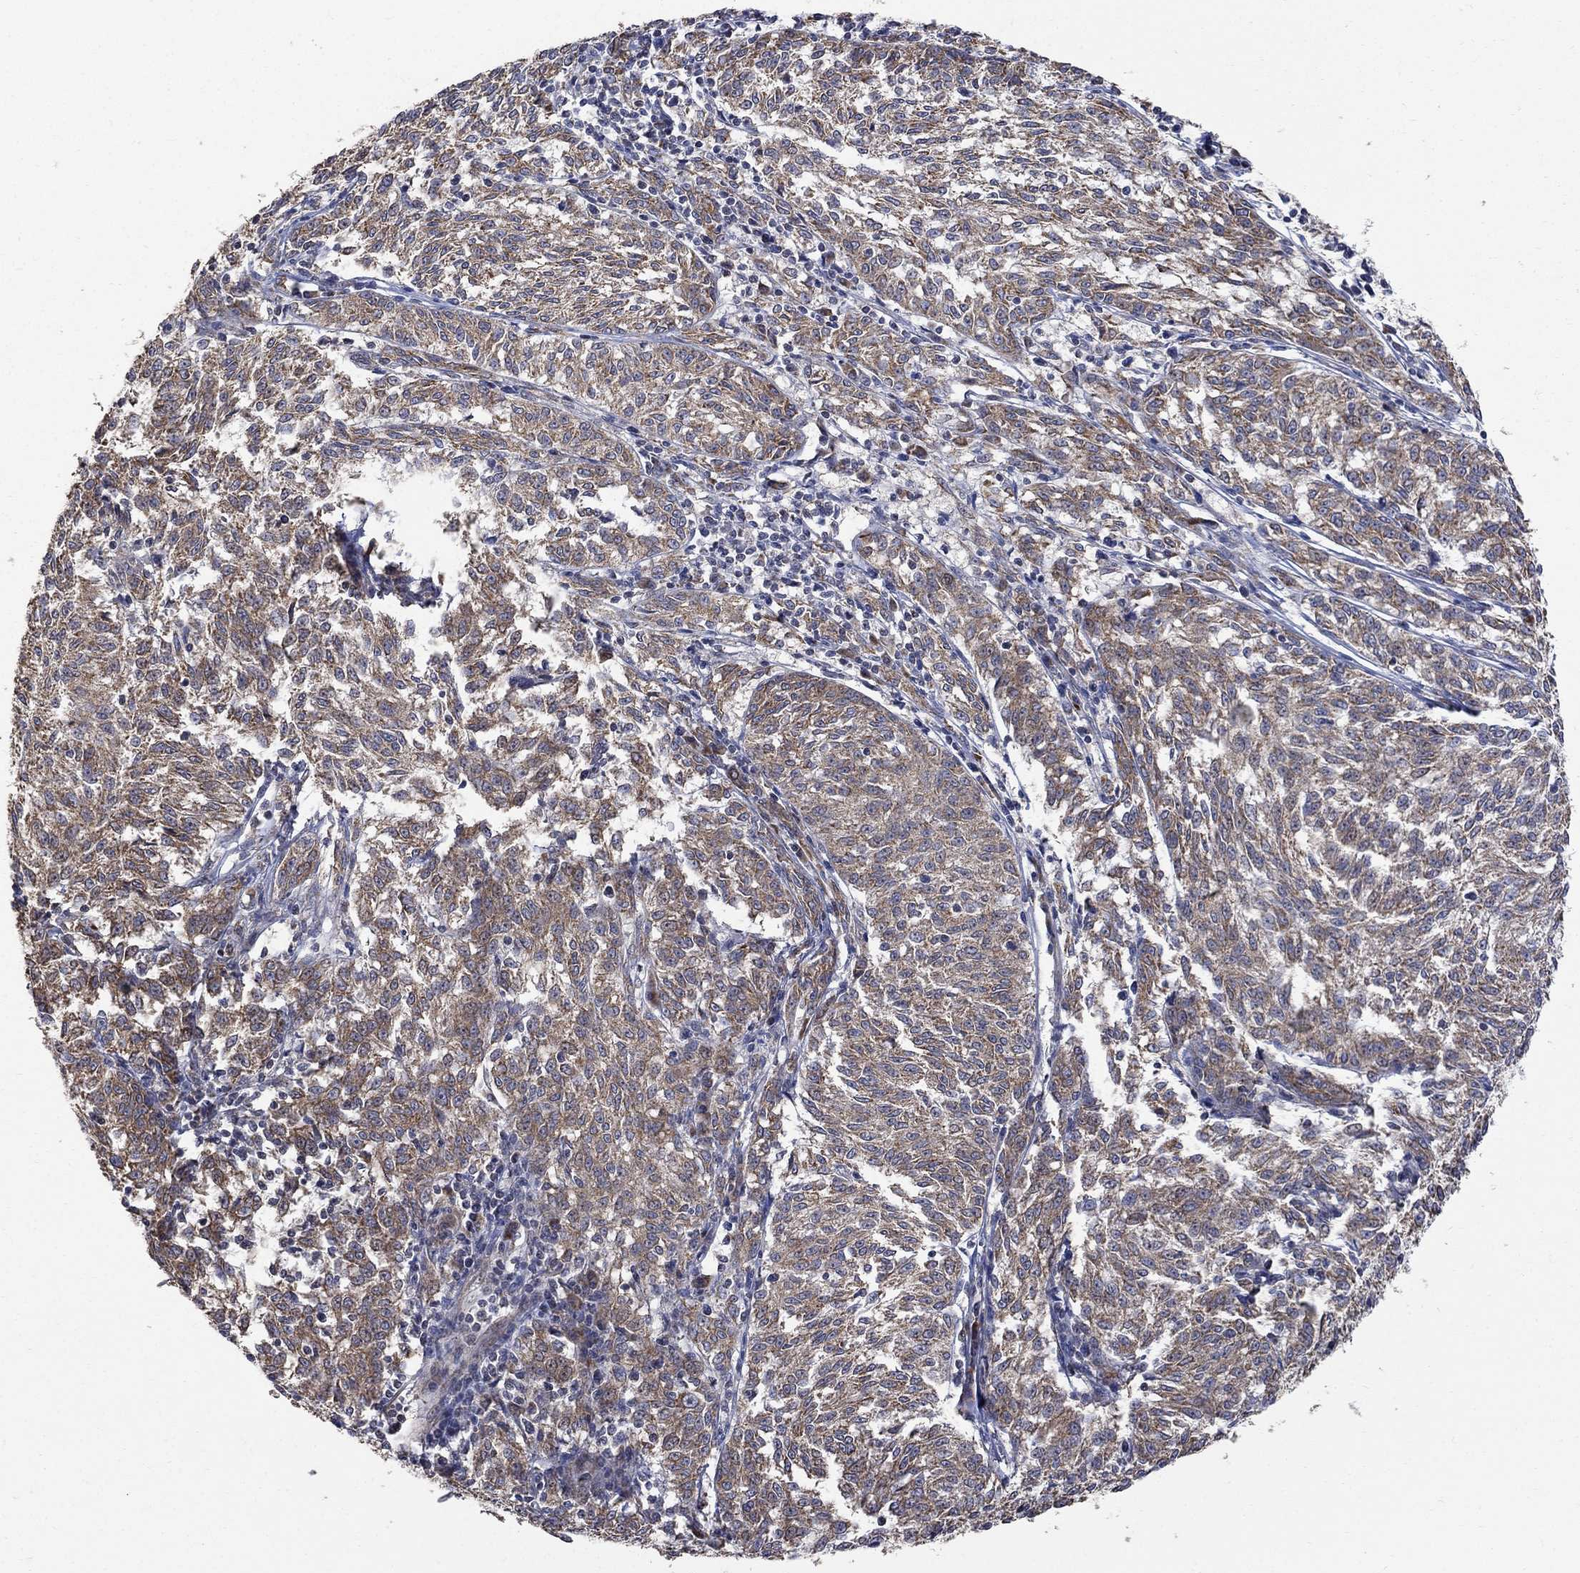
{"staining": {"intensity": "moderate", "quantity": ">75%", "location": "cytoplasmic/membranous"}, "tissue": "melanoma", "cell_type": "Tumor cells", "image_type": "cancer", "snomed": [{"axis": "morphology", "description": "Malignant melanoma, NOS"}, {"axis": "topography", "description": "Skin"}], "caption": "This image reveals immunohistochemistry staining of melanoma, with medium moderate cytoplasmic/membranous expression in approximately >75% of tumor cells.", "gene": "ANKRA2", "patient": {"sex": "female", "age": 72}}